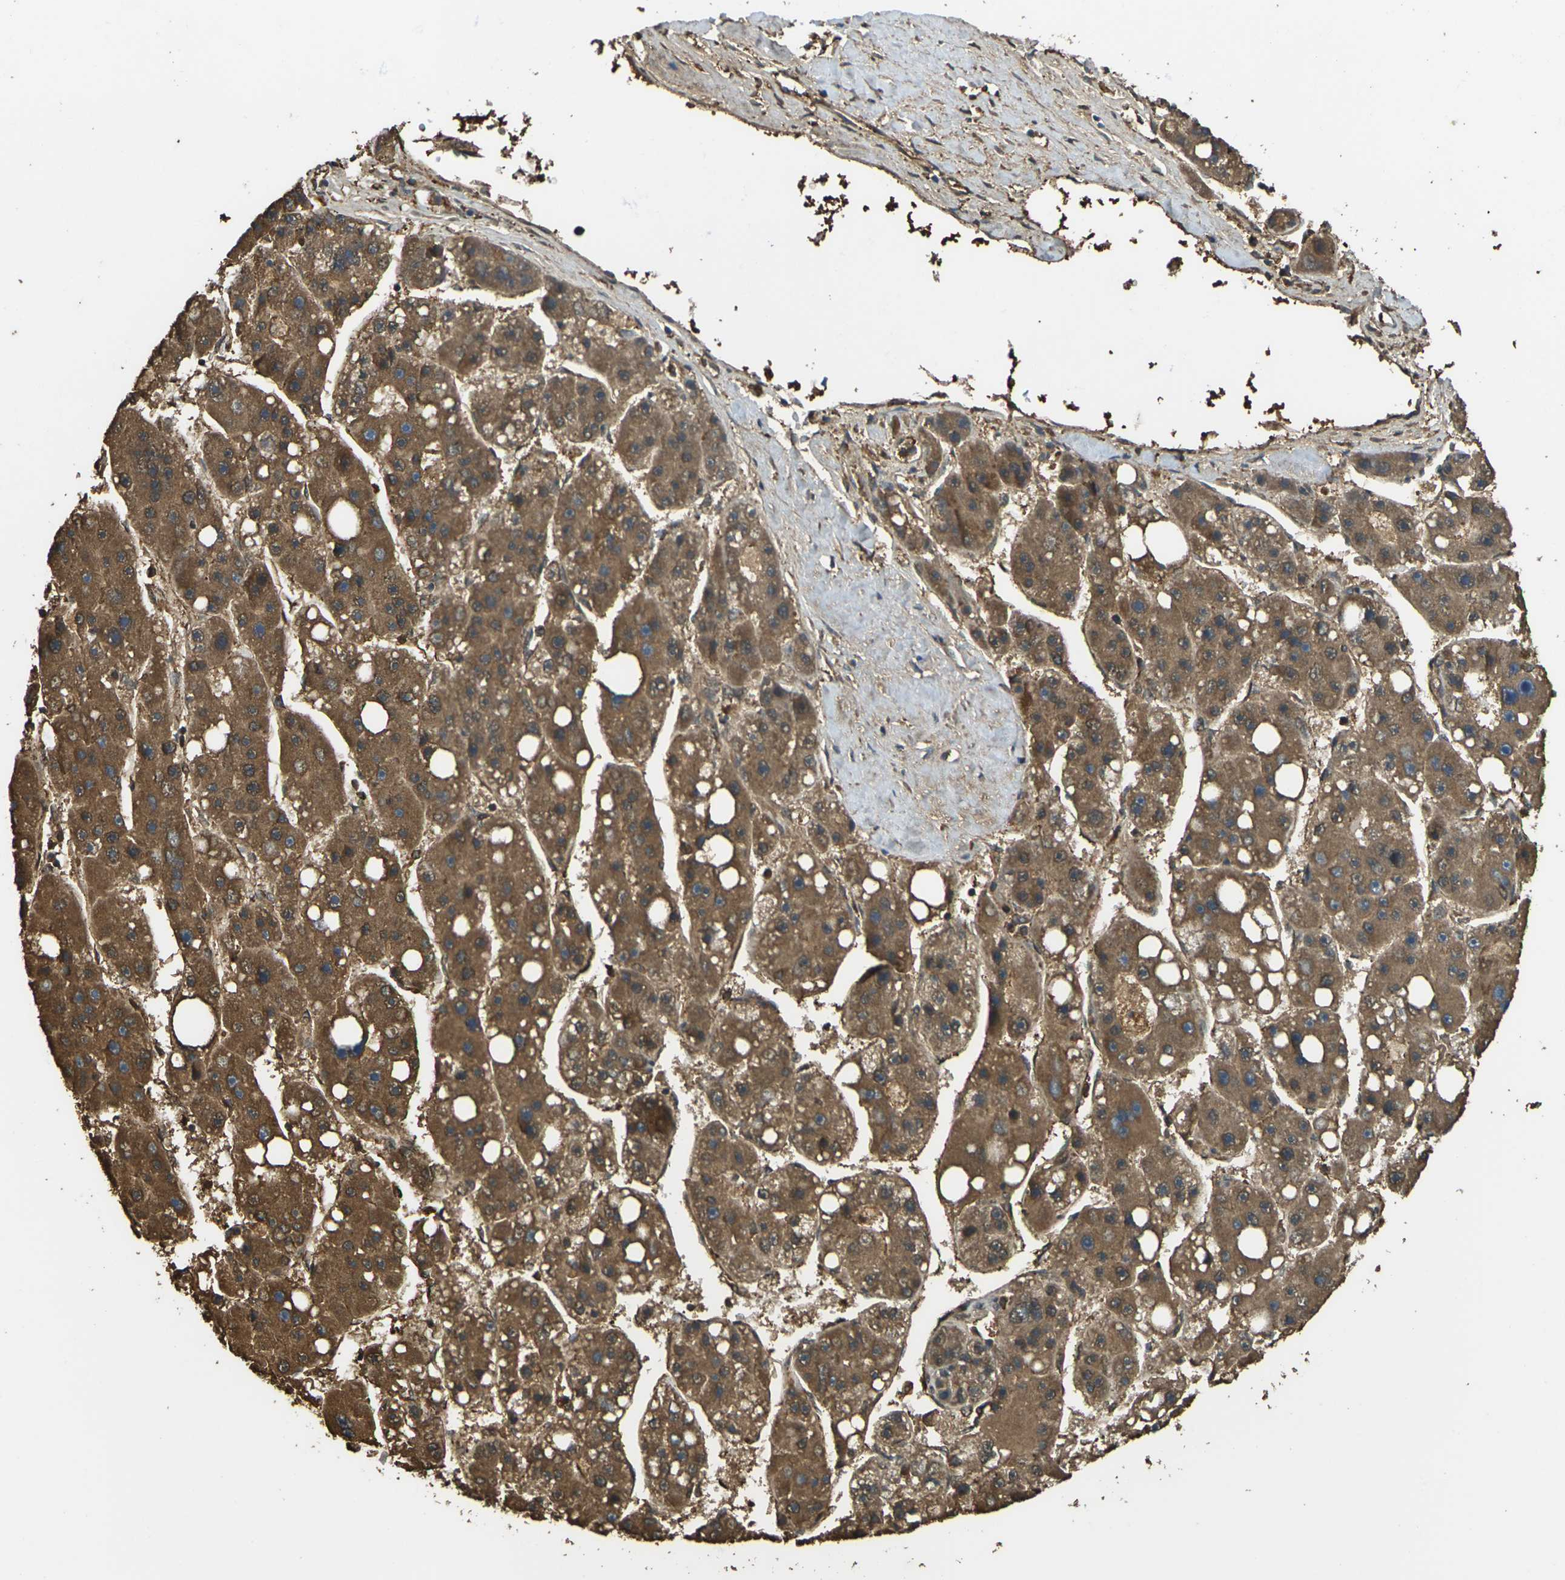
{"staining": {"intensity": "strong", "quantity": ">75%", "location": "cytoplasmic/membranous,nuclear"}, "tissue": "liver cancer", "cell_type": "Tumor cells", "image_type": "cancer", "snomed": [{"axis": "morphology", "description": "Carcinoma, Hepatocellular, NOS"}, {"axis": "topography", "description": "Liver"}], "caption": "Strong cytoplasmic/membranous and nuclear staining is appreciated in about >75% of tumor cells in hepatocellular carcinoma (liver).", "gene": "CYP1B1", "patient": {"sex": "female", "age": 61}}